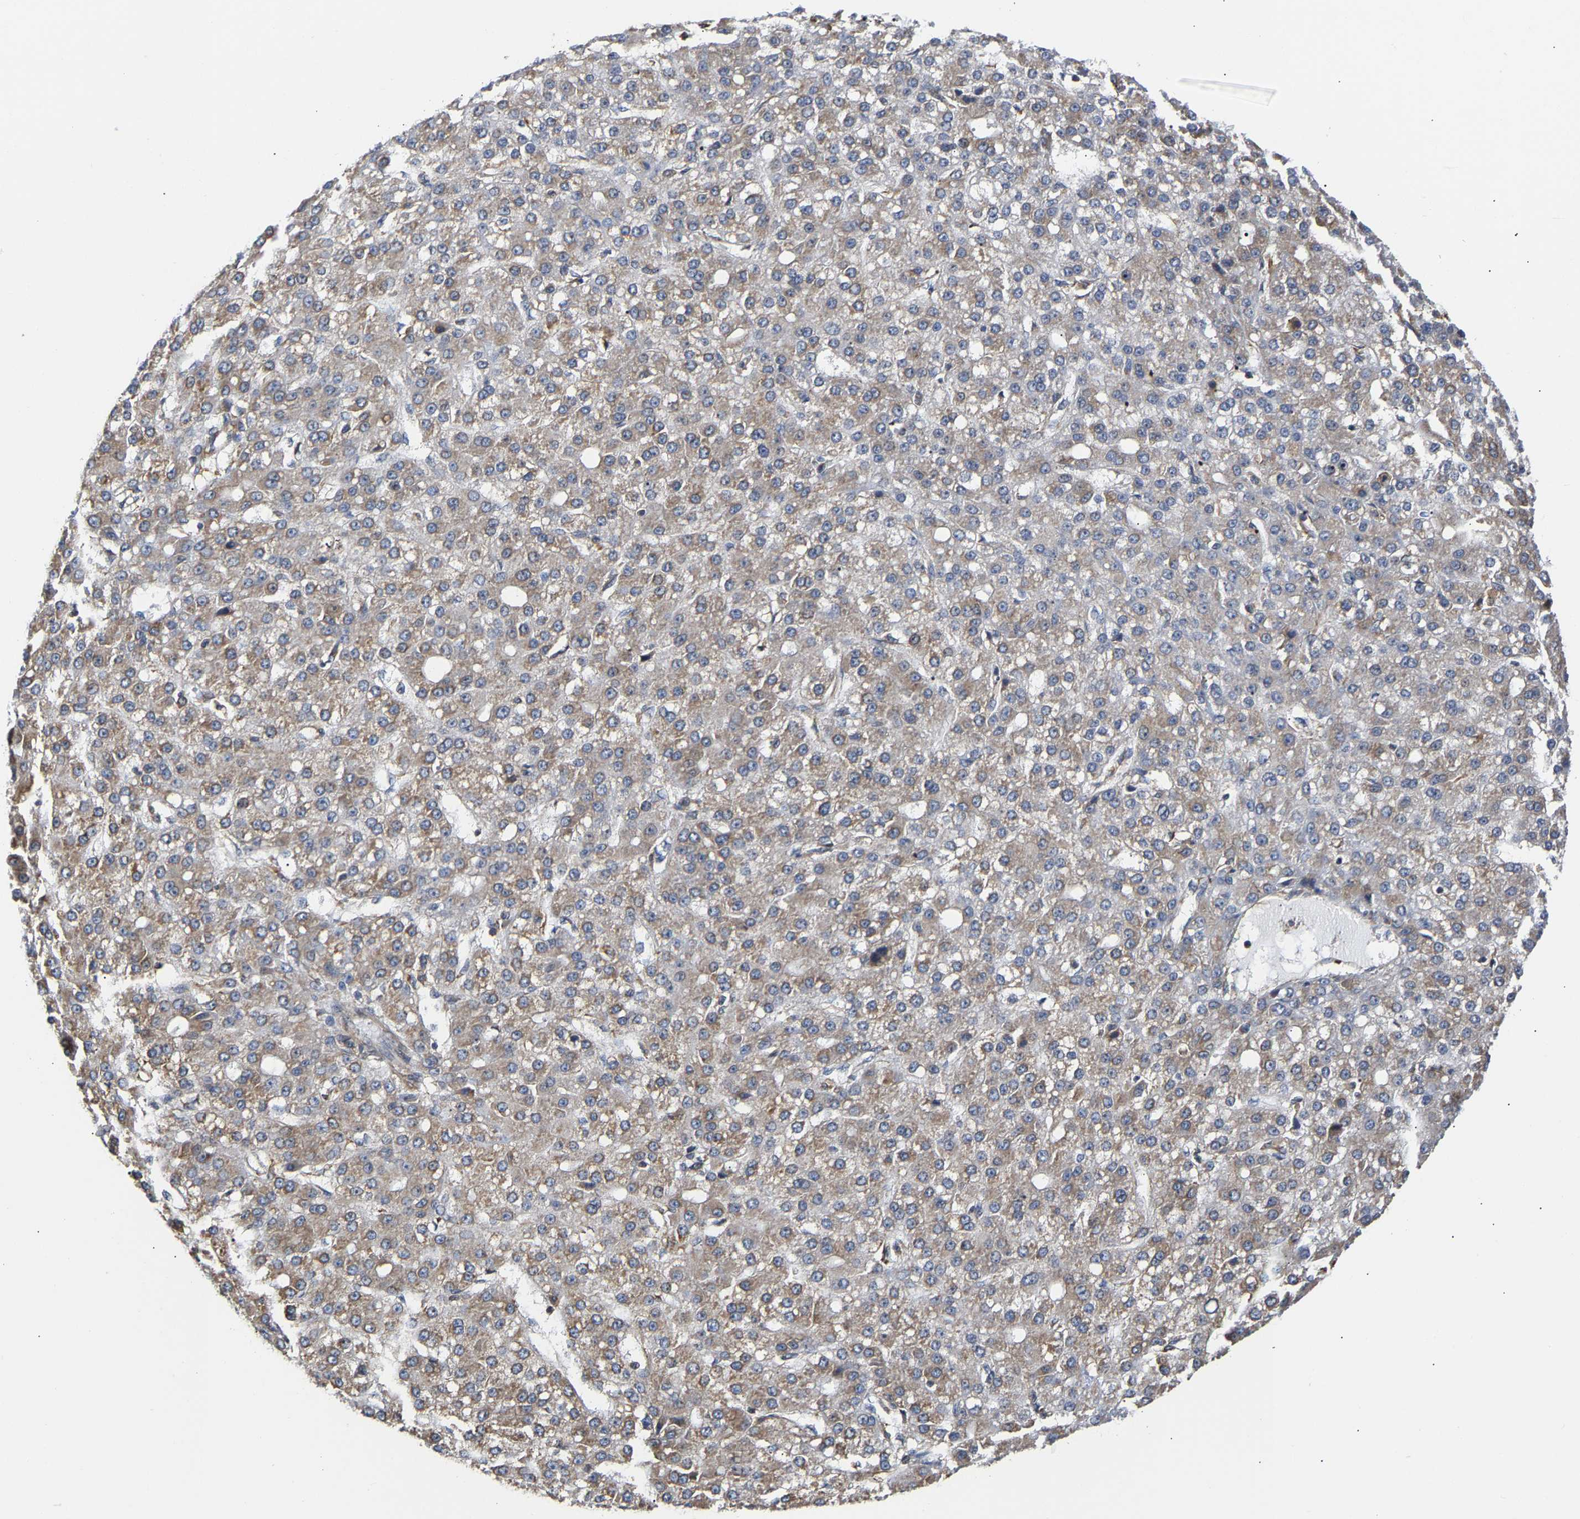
{"staining": {"intensity": "weak", "quantity": ">75%", "location": "cytoplasmic/membranous"}, "tissue": "liver cancer", "cell_type": "Tumor cells", "image_type": "cancer", "snomed": [{"axis": "morphology", "description": "Carcinoma, Hepatocellular, NOS"}, {"axis": "topography", "description": "Liver"}], "caption": "Immunohistochemistry (DAB) staining of liver cancer (hepatocellular carcinoma) exhibits weak cytoplasmic/membranous protein positivity in about >75% of tumor cells.", "gene": "ARAP1", "patient": {"sex": "male", "age": 67}}